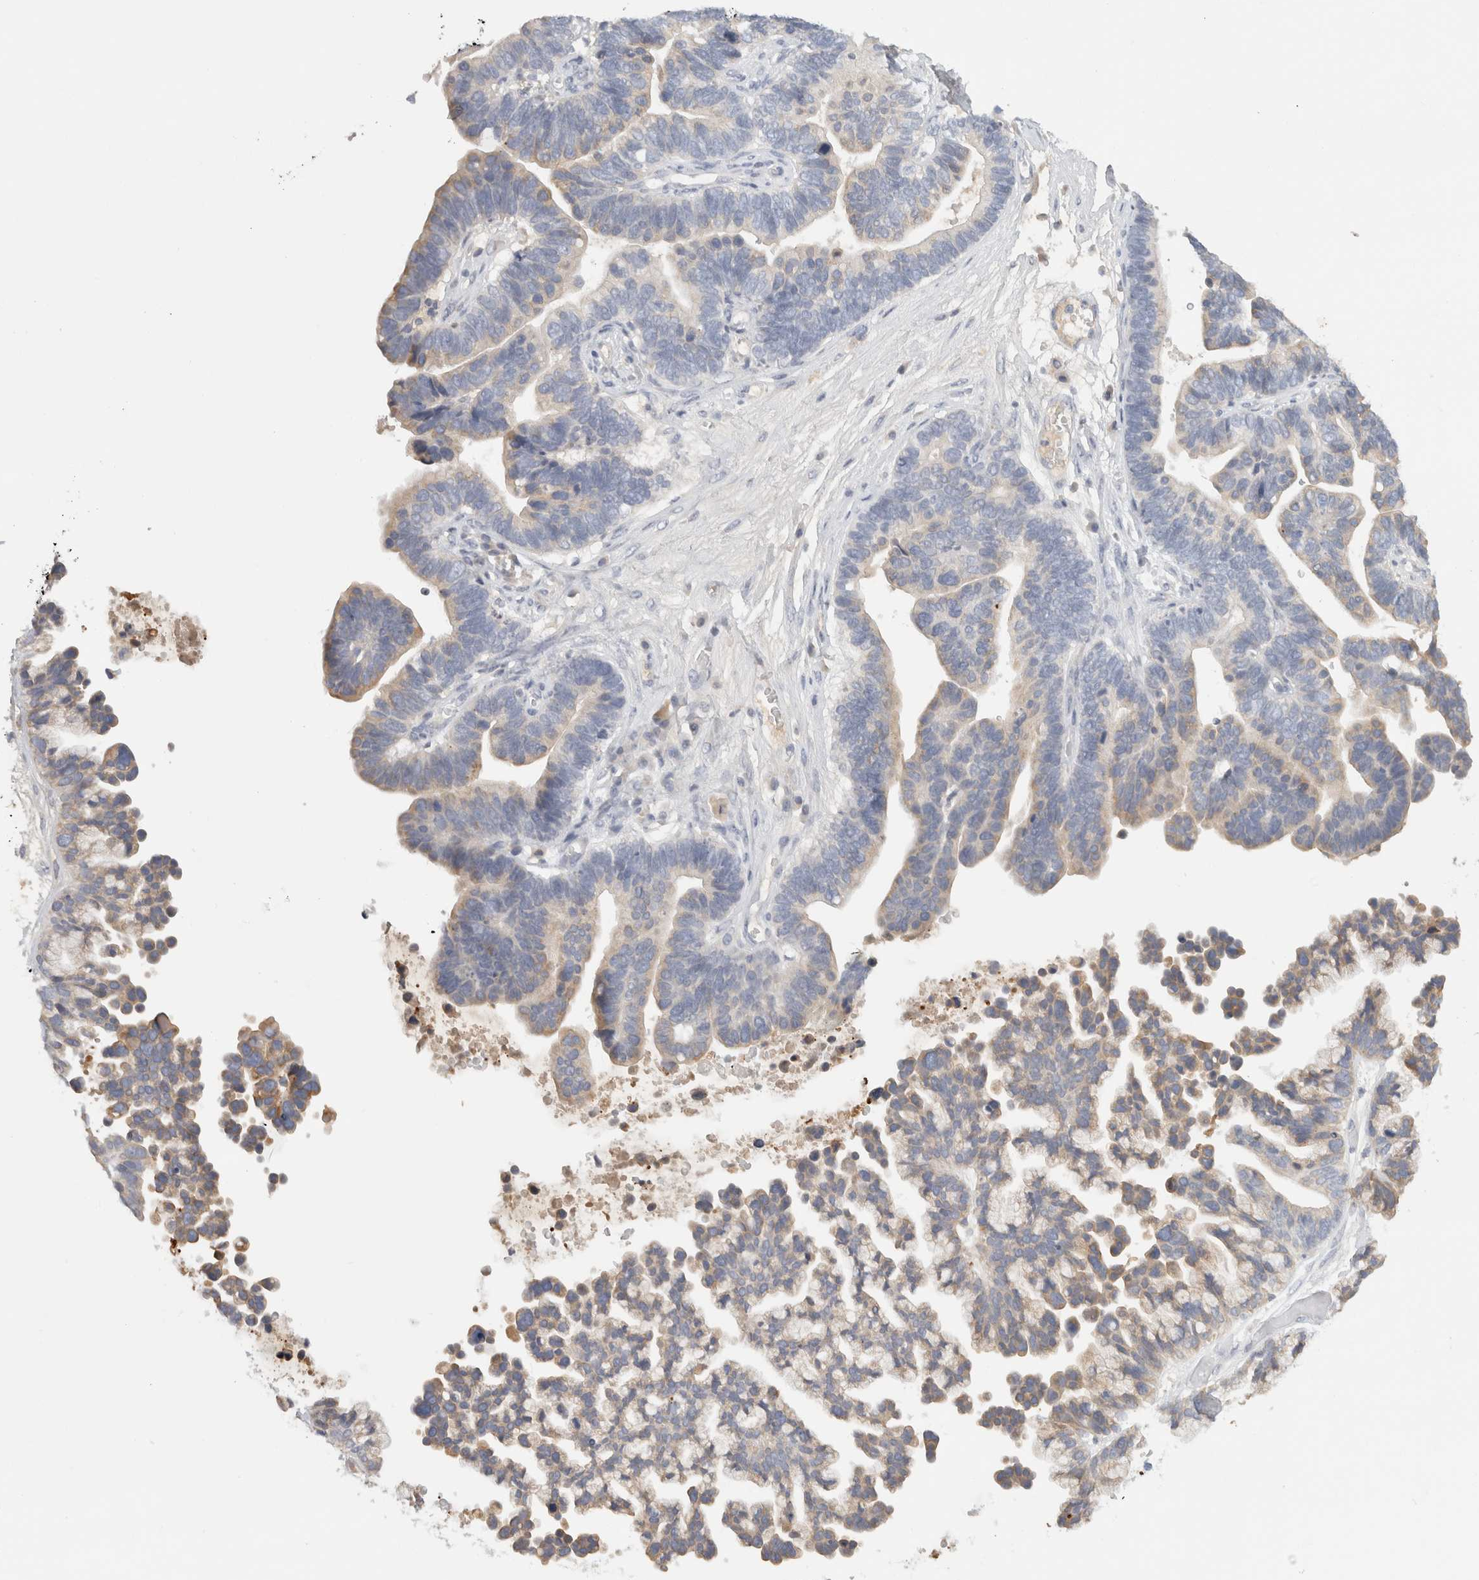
{"staining": {"intensity": "weak", "quantity": "25%-75%", "location": "cytoplasmic/membranous"}, "tissue": "ovarian cancer", "cell_type": "Tumor cells", "image_type": "cancer", "snomed": [{"axis": "morphology", "description": "Cystadenocarcinoma, serous, NOS"}, {"axis": "topography", "description": "Ovary"}], "caption": "A brown stain highlights weak cytoplasmic/membranous staining of a protein in human ovarian cancer (serous cystadenocarcinoma) tumor cells.", "gene": "STK31", "patient": {"sex": "female", "age": 56}}